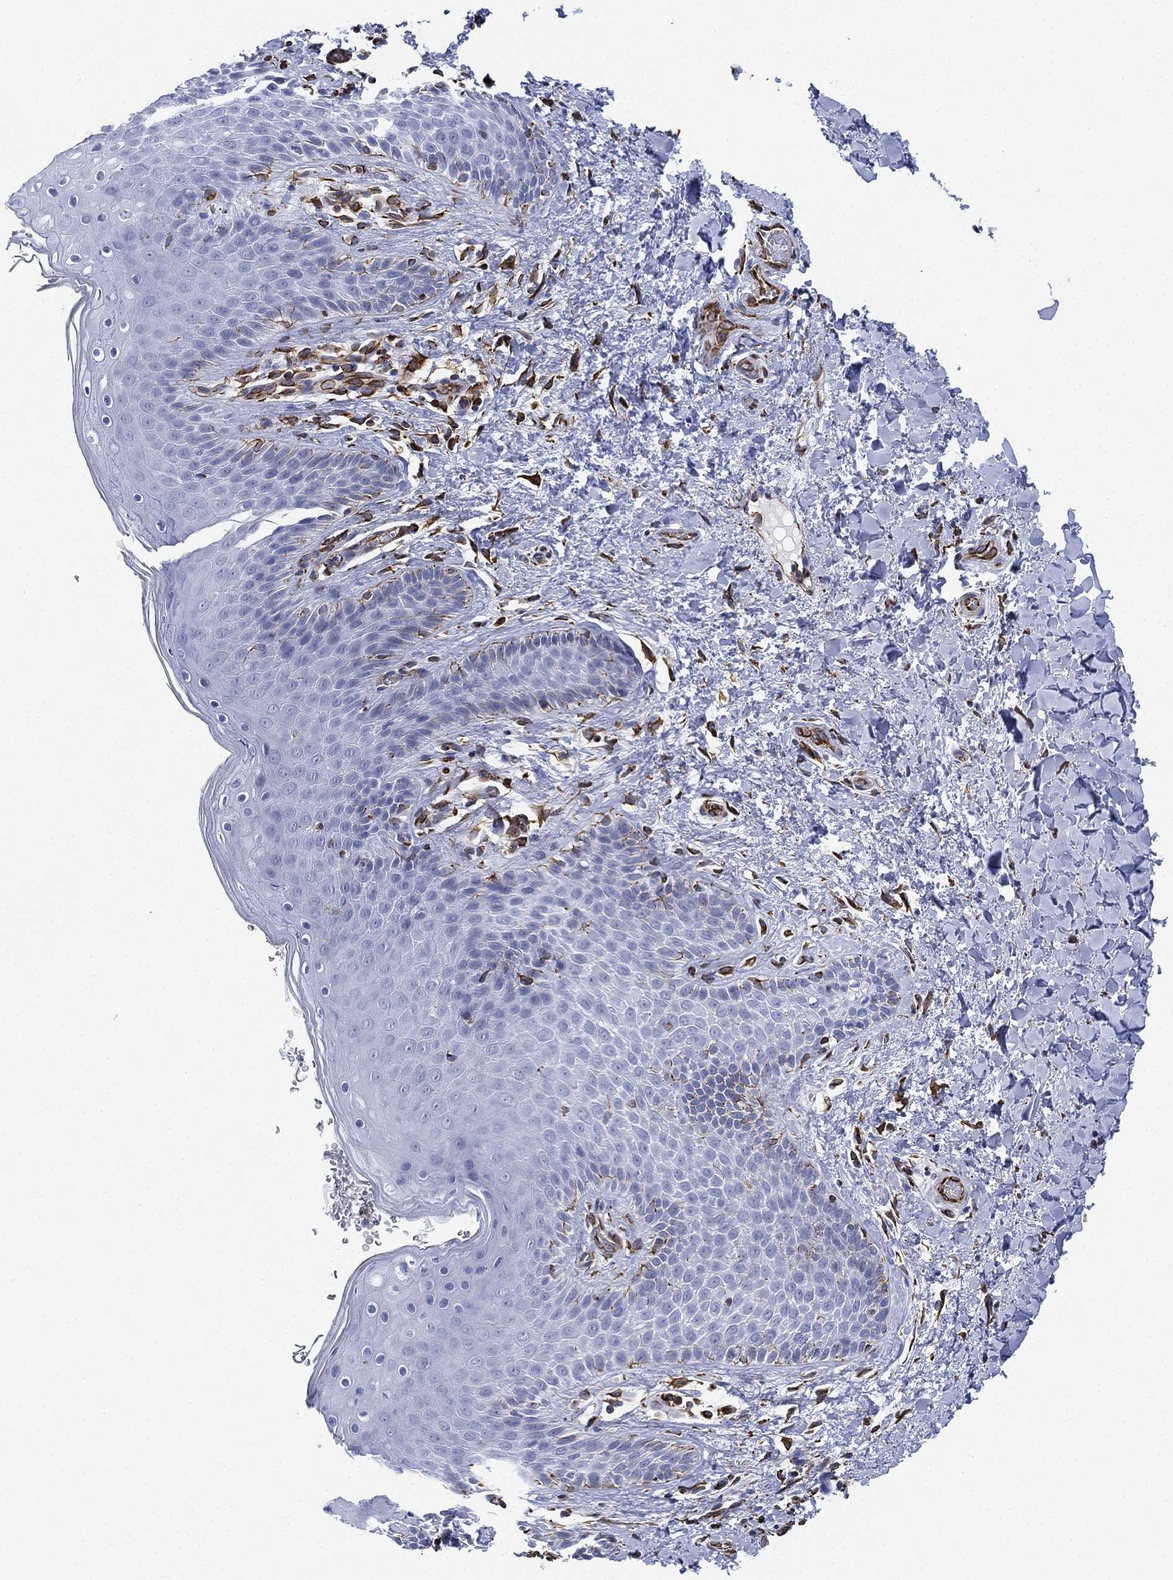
{"staining": {"intensity": "strong", "quantity": "<25%", "location": "cytoplasmic/membranous"}, "tissue": "skin", "cell_type": "Epidermal cells", "image_type": "normal", "snomed": [{"axis": "morphology", "description": "Normal tissue, NOS"}, {"axis": "topography", "description": "Anal"}], "caption": "The image shows immunohistochemical staining of unremarkable skin. There is strong cytoplasmic/membranous staining is seen in about <25% of epidermal cells. The protein of interest is shown in brown color, while the nuclei are stained blue.", "gene": "PSKH2", "patient": {"sex": "male", "age": 36}}